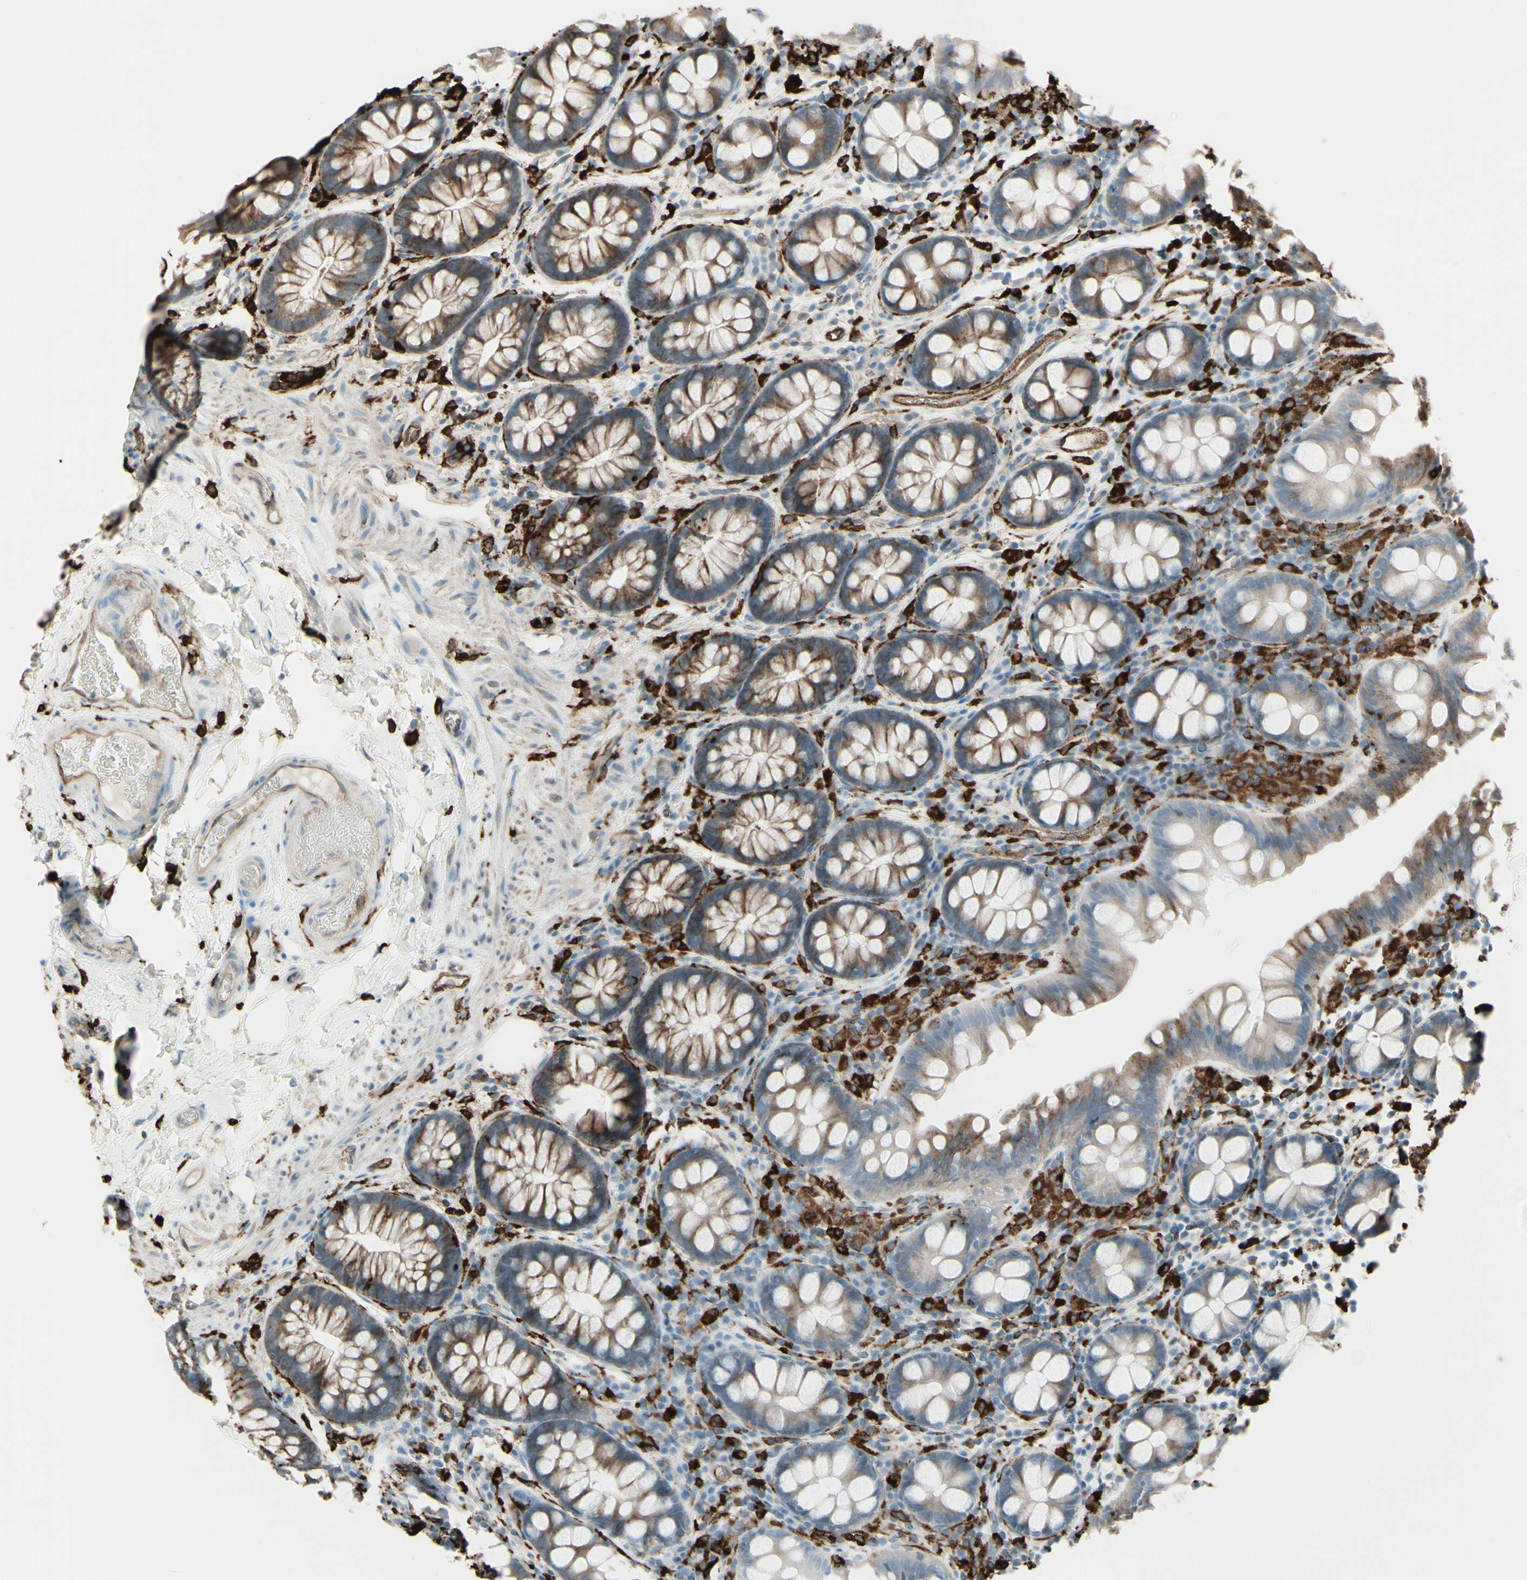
{"staining": {"intensity": "moderate", "quantity": "25%-75%", "location": "cytoplasmic/membranous"}, "tissue": "colon", "cell_type": "Endothelial cells", "image_type": "normal", "snomed": [{"axis": "morphology", "description": "Normal tissue, NOS"}, {"axis": "topography", "description": "Colon"}], "caption": "Immunohistochemical staining of benign human colon displays 25%-75% levels of moderate cytoplasmic/membranous protein staining in approximately 25%-75% of endothelial cells.", "gene": "HLA", "patient": {"sex": "female", "age": 80}}